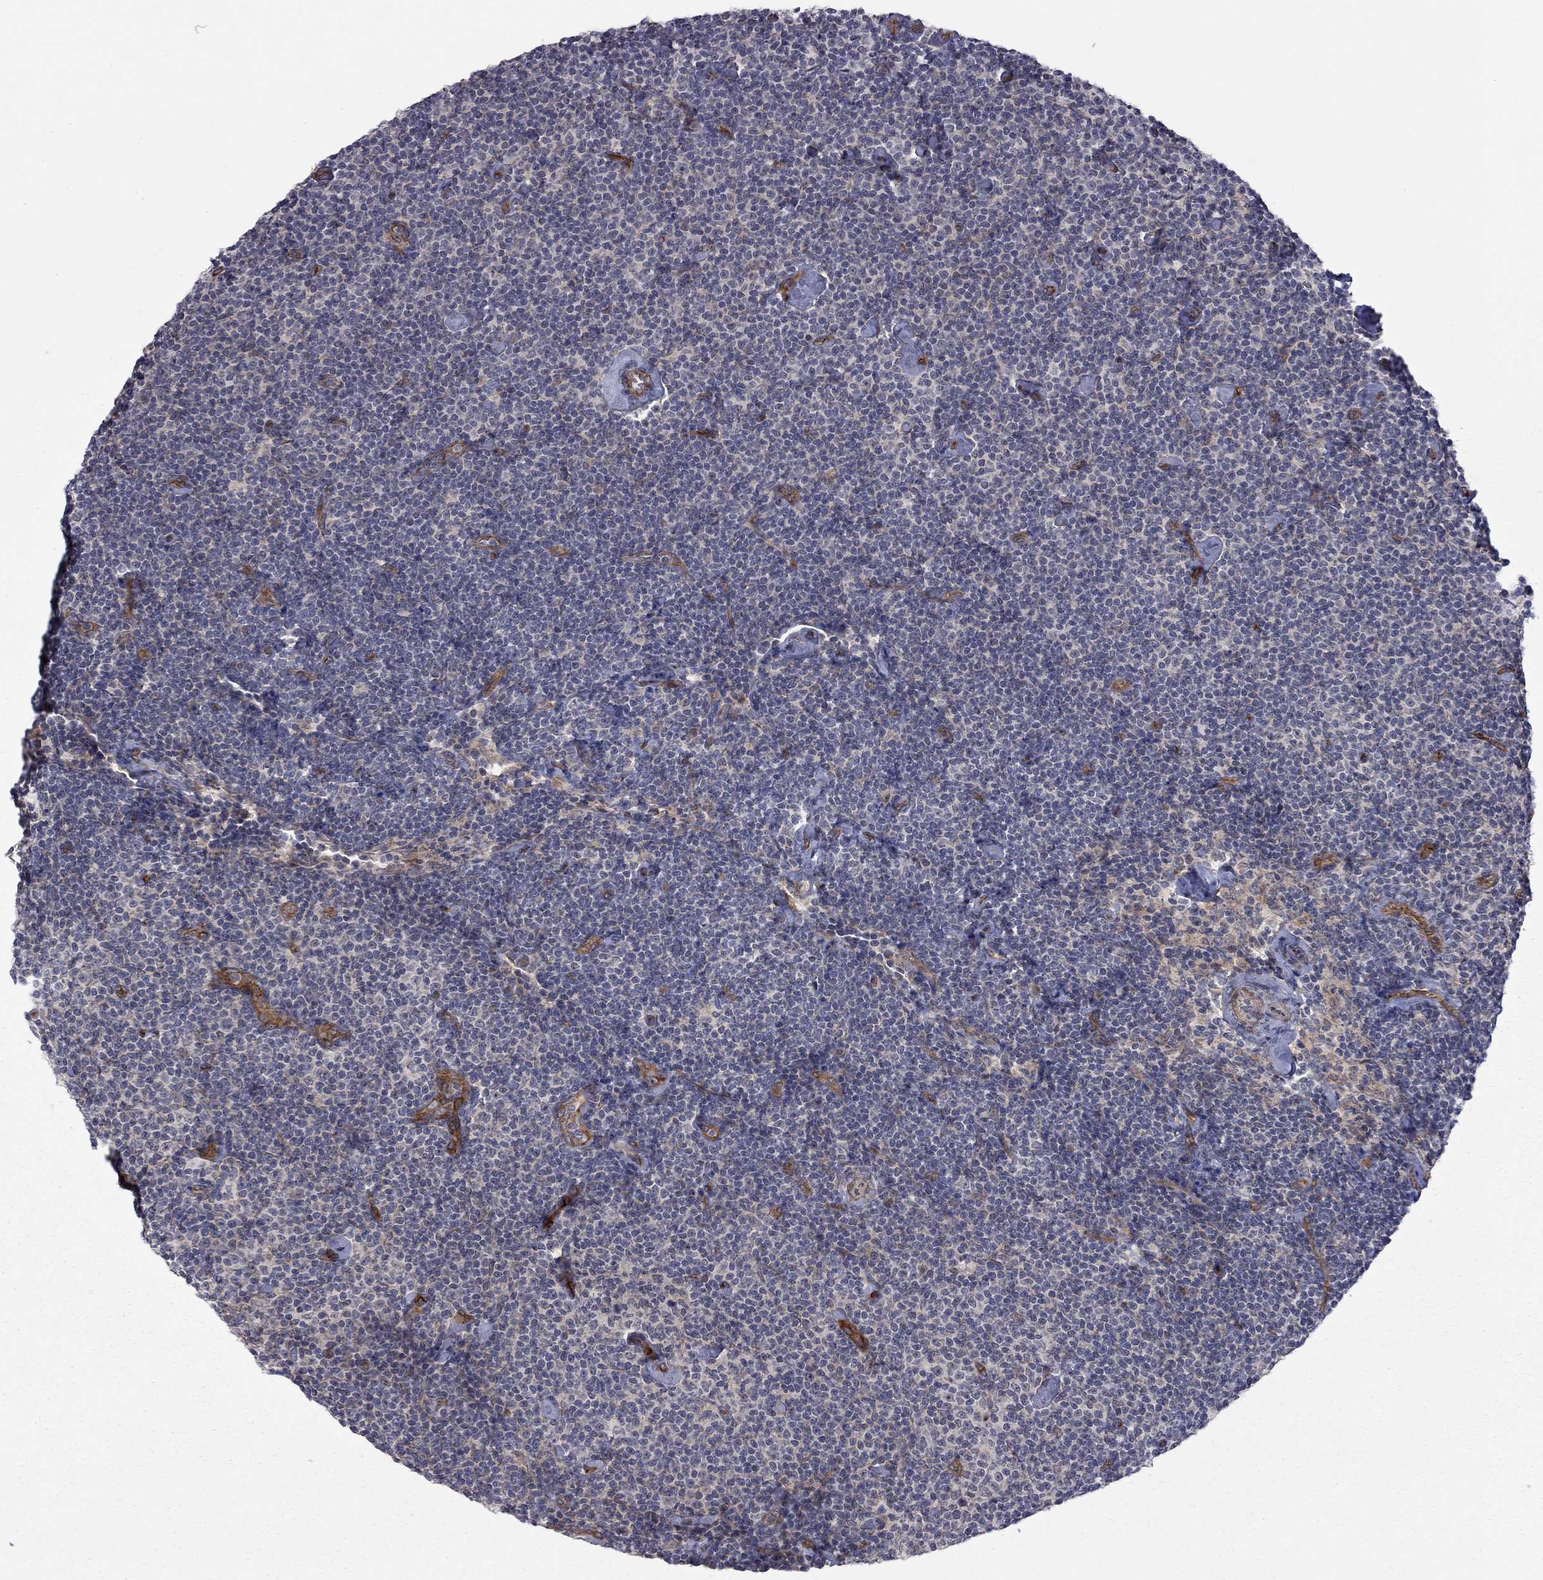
{"staining": {"intensity": "negative", "quantity": "none", "location": "none"}, "tissue": "lymphoma", "cell_type": "Tumor cells", "image_type": "cancer", "snomed": [{"axis": "morphology", "description": "Malignant lymphoma, non-Hodgkin's type, Low grade"}, {"axis": "topography", "description": "Lymph node"}], "caption": "The histopathology image shows no staining of tumor cells in lymphoma.", "gene": "EXOC3L2", "patient": {"sex": "male", "age": 81}}